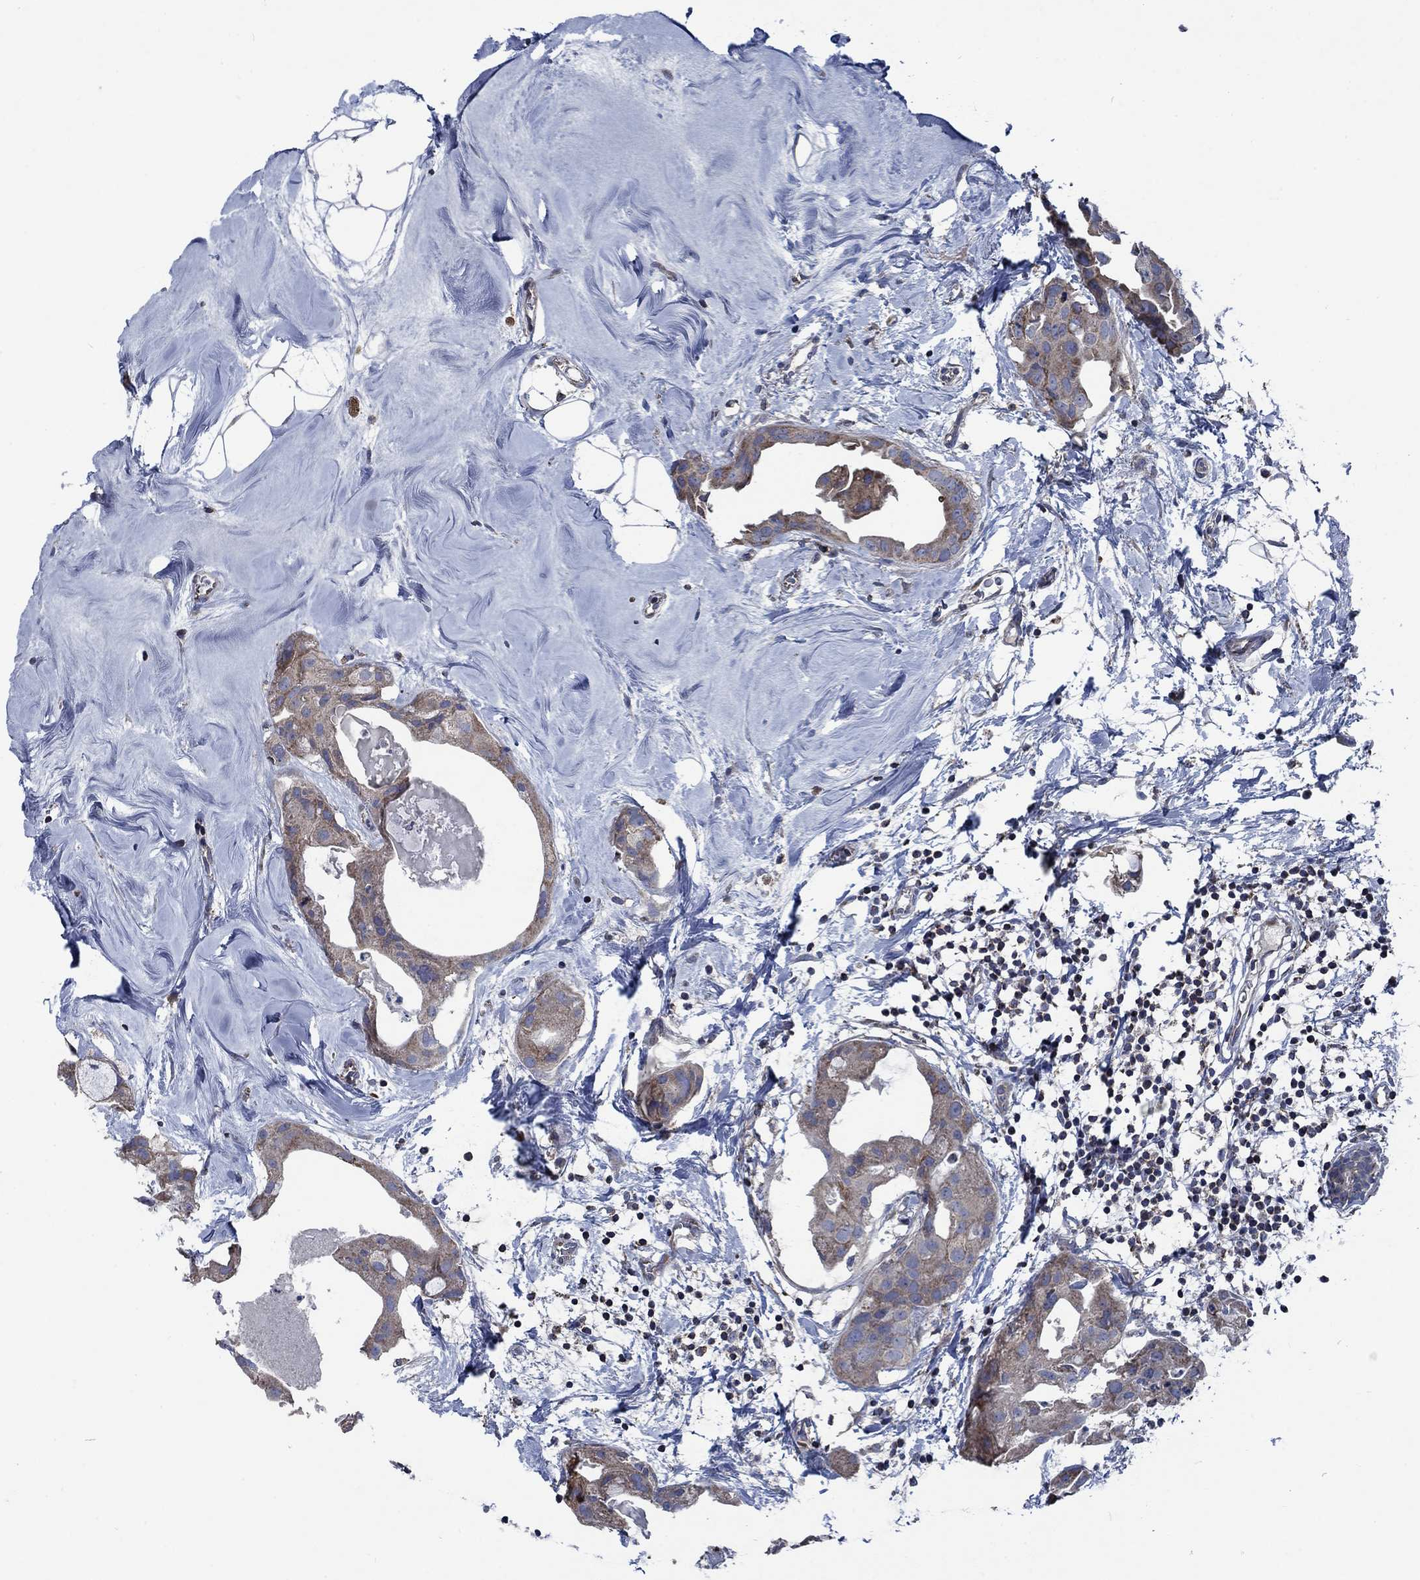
{"staining": {"intensity": "weak", "quantity": ">75%", "location": "cytoplasmic/membranous"}, "tissue": "breast cancer", "cell_type": "Tumor cells", "image_type": "cancer", "snomed": [{"axis": "morphology", "description": "Normal tissue, NOS"}, {"axis": "morphology", "description": "Duct carcinoma"}, {"axis": "topography", "description": "Breast"}], "caption": "Weak cytoplasmic/membranous protein staining is identified in about >75% of tumor cells in invasive ductal carcinoma (breast). (DAB IHC, brown staining for protein, blue staining for nuclei).", "gene": "STXBP6", "patient": {"sex": "female", "age": 40}}